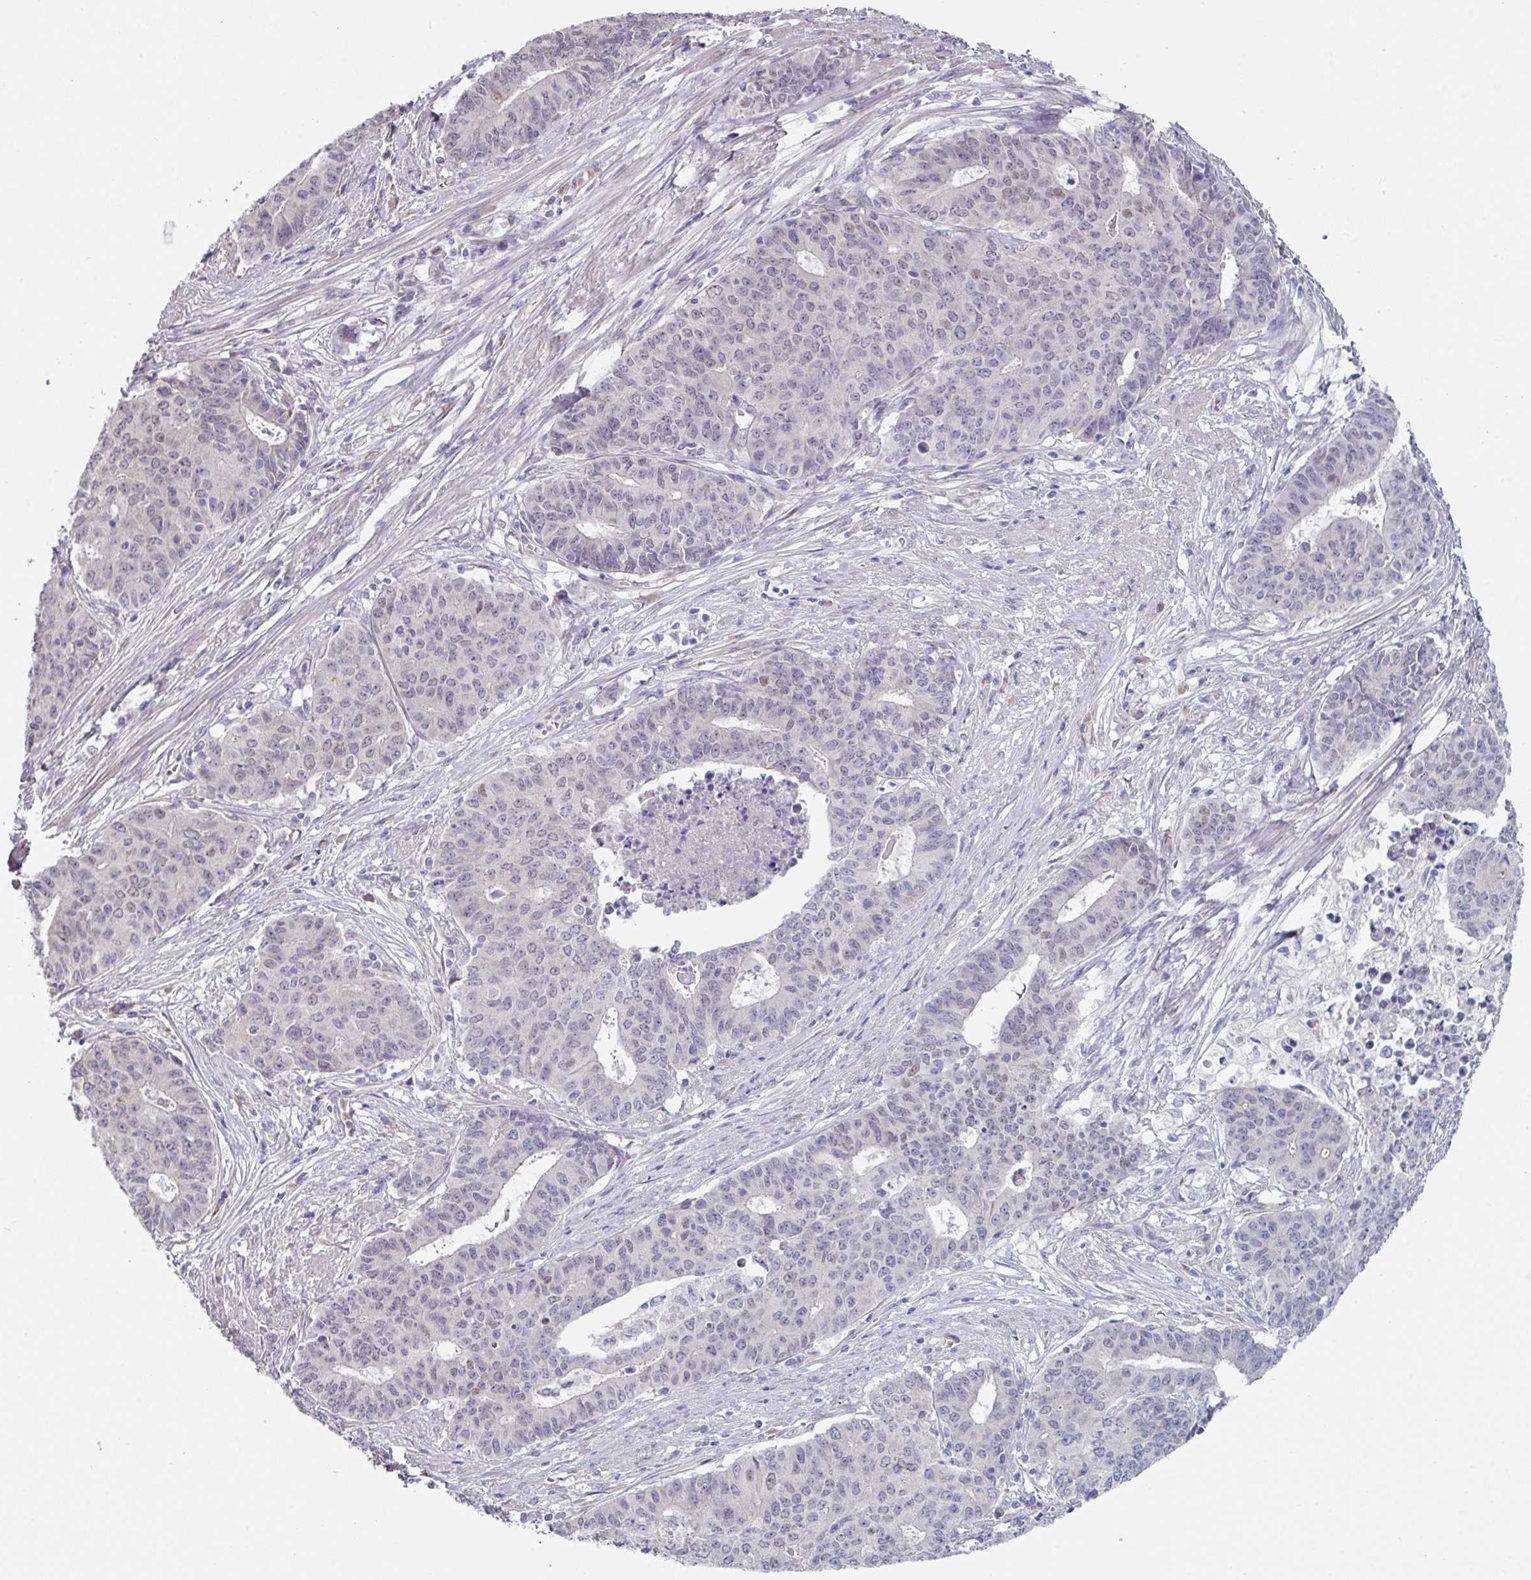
{"staining": {"intensity": "weak", "quantity": "<25%", "location": "nuclear"}, "tissue": "endometrial cancer", "cell_type": "Tumor cells", "image_type": "cancer", "snomed": [{"axis": "morphology", "description": "Adenocarcinoma, NOS"}, {"axis": "topography", "description": "Endometrium"}], "caption": "The immunohistochemistry histopathology image has no significant expression in tumor cells of endometrial cancer (adenocarcinoma) tissue.", "gene": "TMED5", "patient": {"sex": "female", "age": 59}}